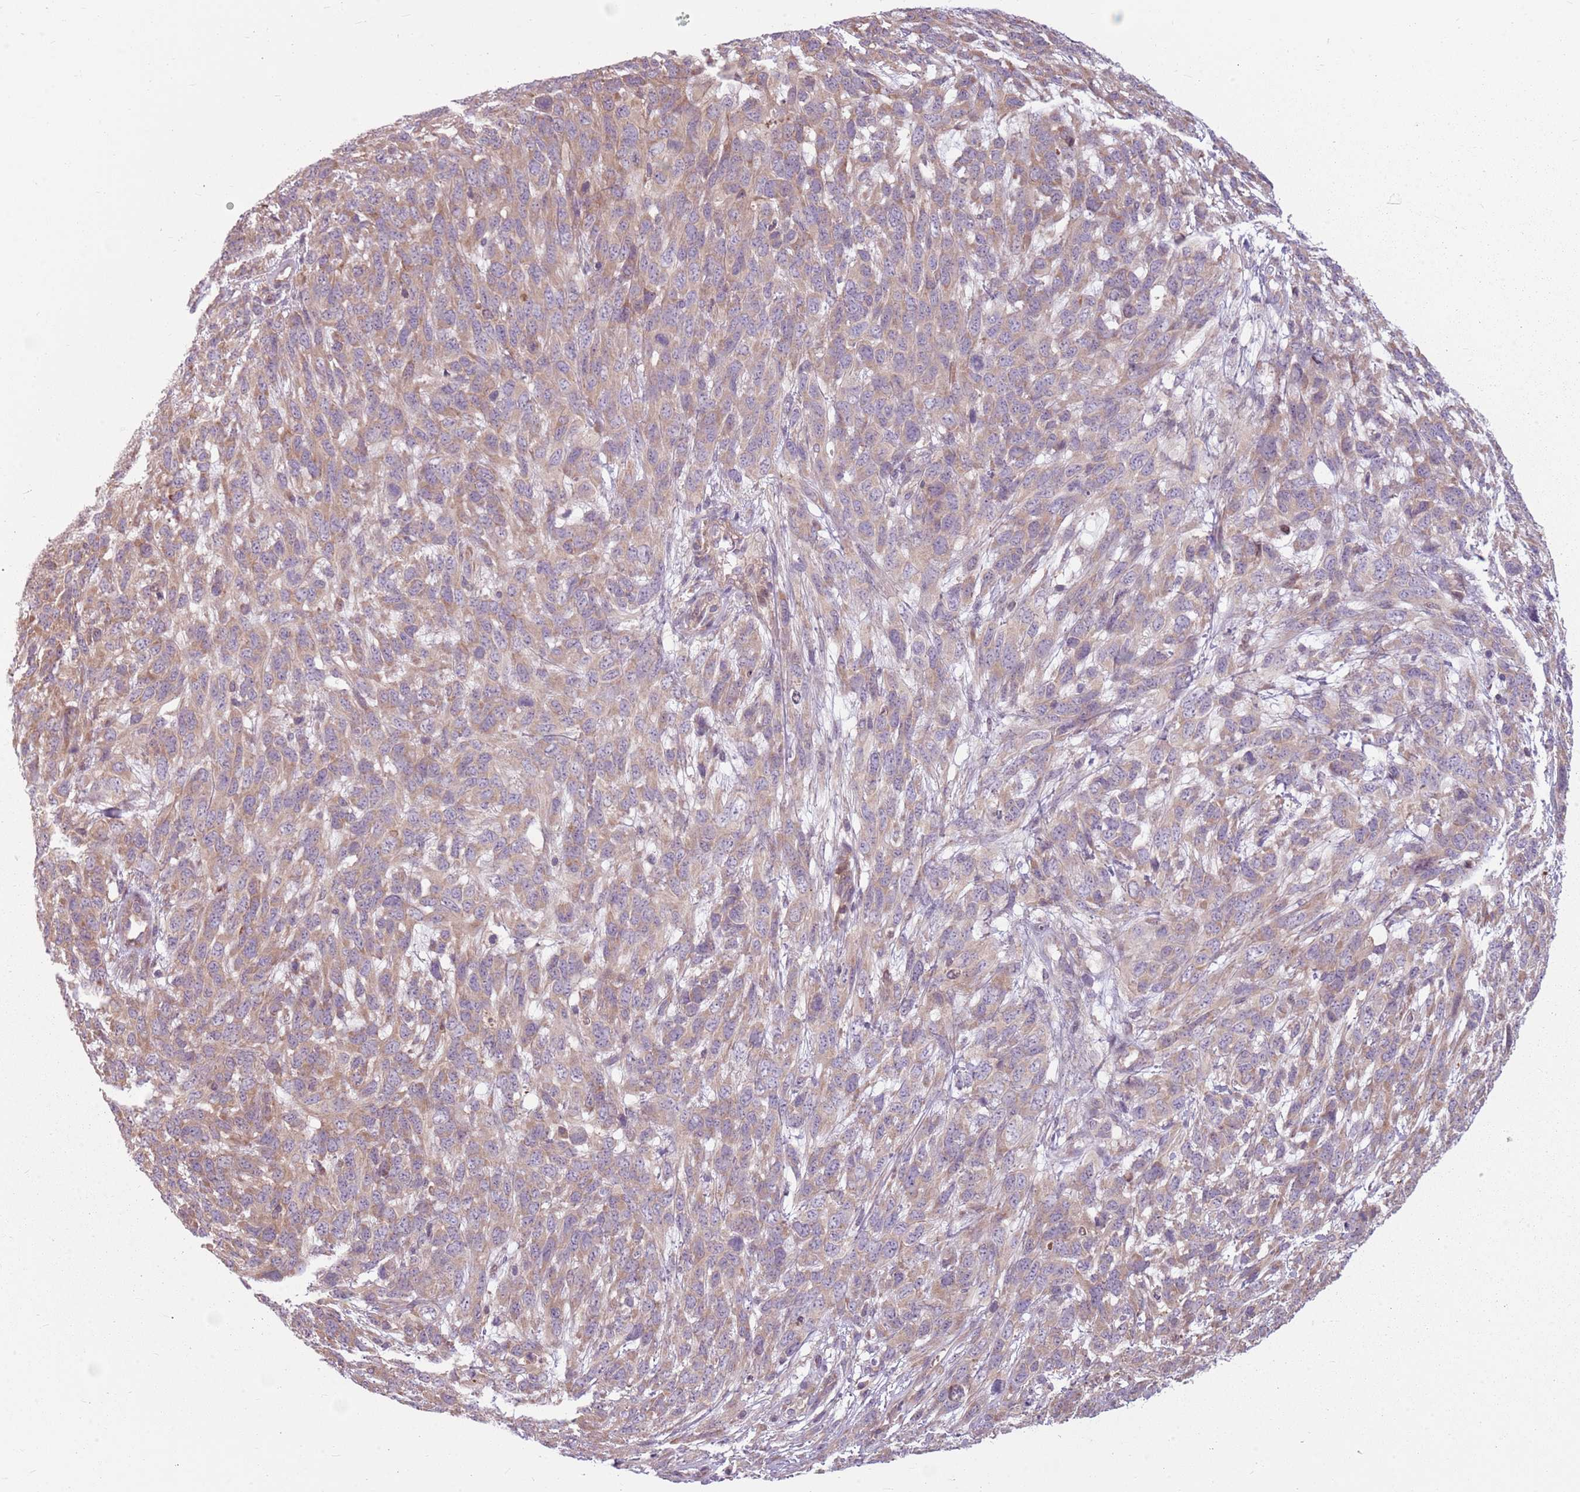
{"staining": {"intensity": "weak", "quantity": "25%-75%", "location": "cytoplasmic/membranous"}, "tissue": "melanoma", "cell_type": "Tumor cells", "image_type": "cancer", "snomed": [{"axis": "morphology", "description": "Normal morphology"}, {"axis": "morphology", "description": "Malignant melanoma, NOS"}, {"axis": "topography", "description": "Skin"}], "caption": "Human melanoma stained with a protein marker demonstrates weak staining in tumor cells.", "gene": "RPL21", "patient": {"sex": "female", "age": 72}}